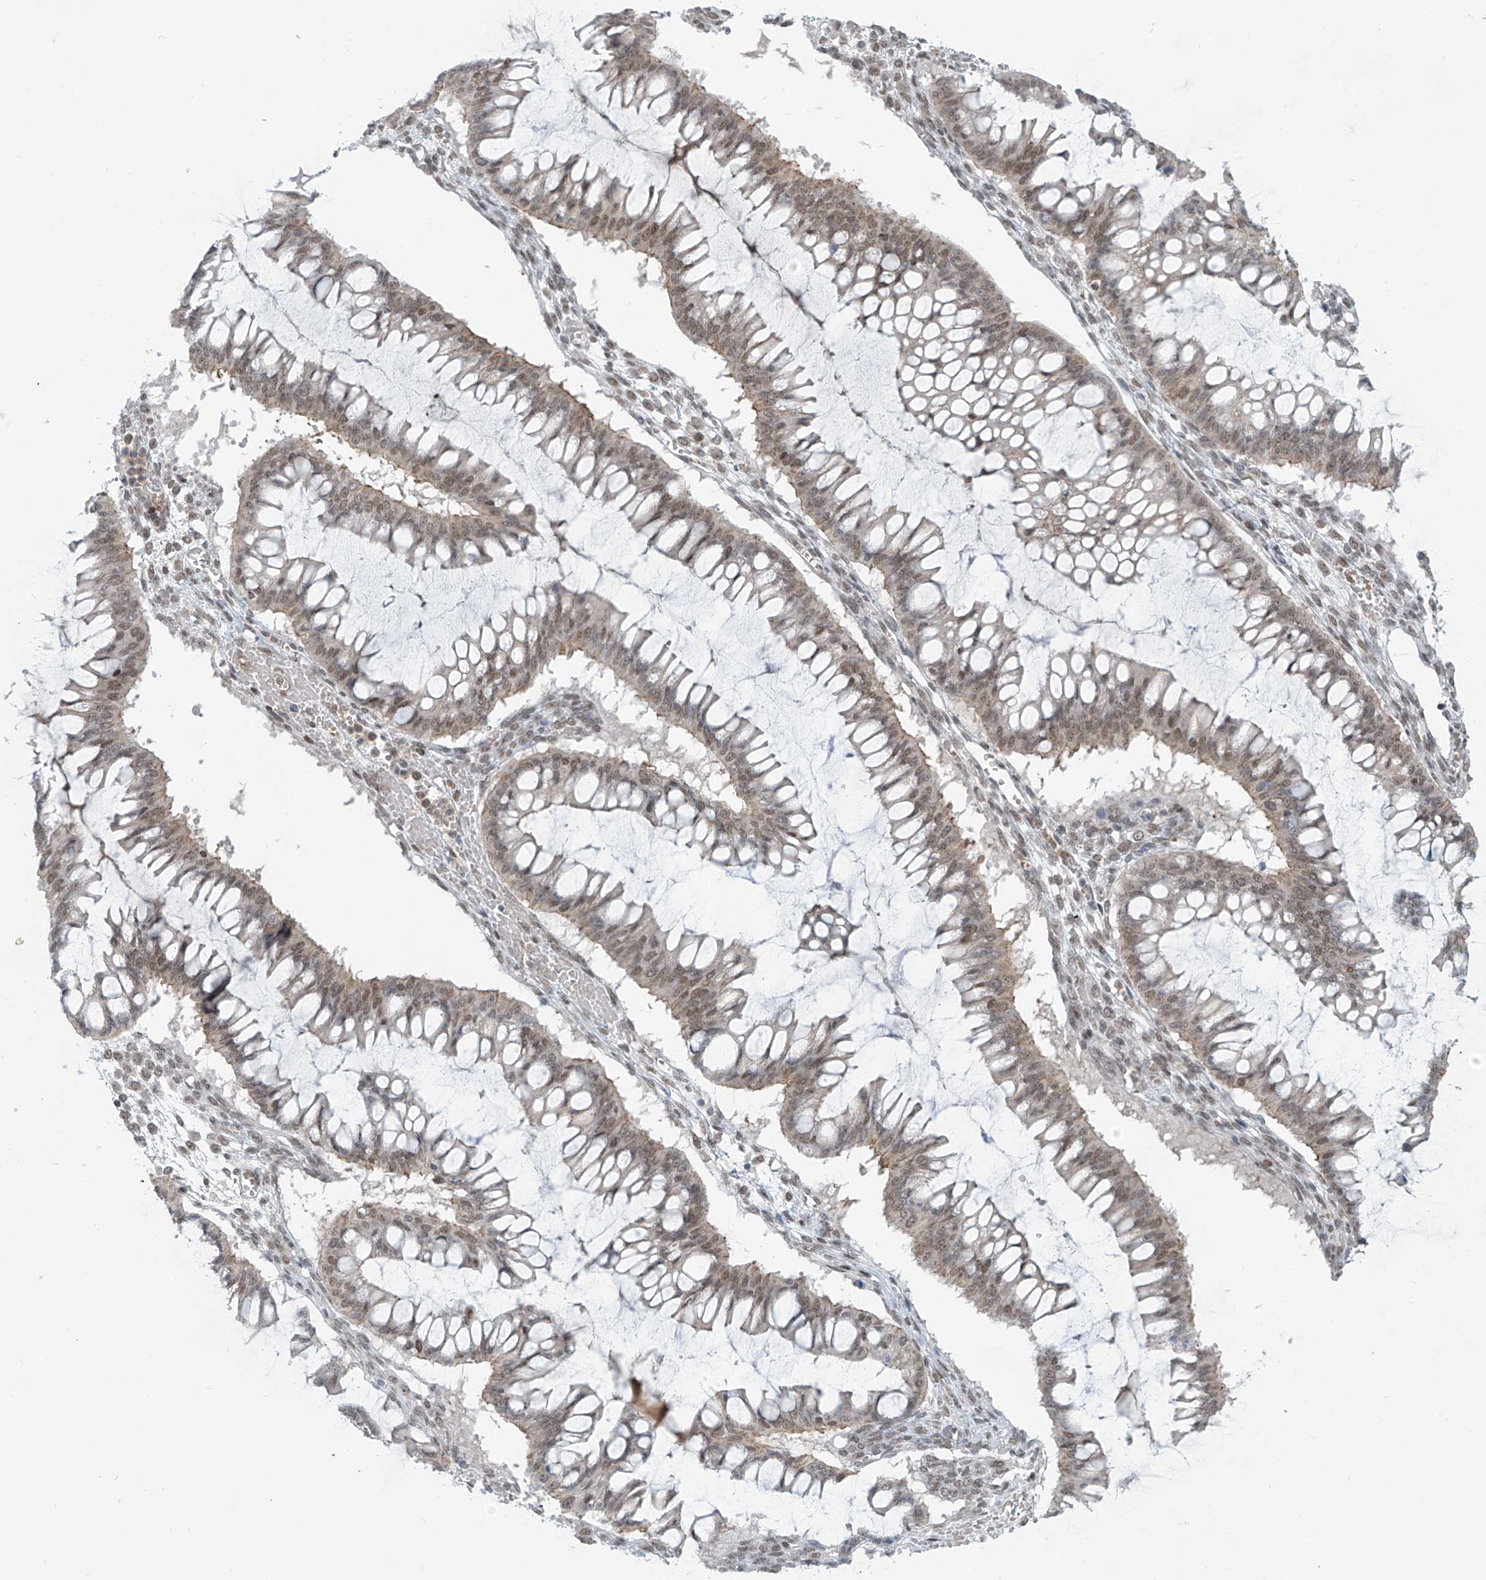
{"staining": {"intensity": "moderate", "quantity": ">75%", "location": "nuclear"}, "tissue": "ovarian cancer", "cell_type": "Tumor cells", "image_type": "cancer", "snomed": [{"axis": "morphology", "description": "Cystadenocarcinoma, mucinous, NOS"}, {"axis": "topography", "description": "Ovary"}], "caption": "IHC staining of ovarian cancer, which shows medium levels of moderate nuclear positivity in about >75% of tumor cells indicating moderate nuclear protein staining. The staining was performed using DAB (brown) for protein detection and nuclei were counterstained in hematoxylin (blue).", "gene": "MCM9", "patient": {"sex": "female", "age": 73}}